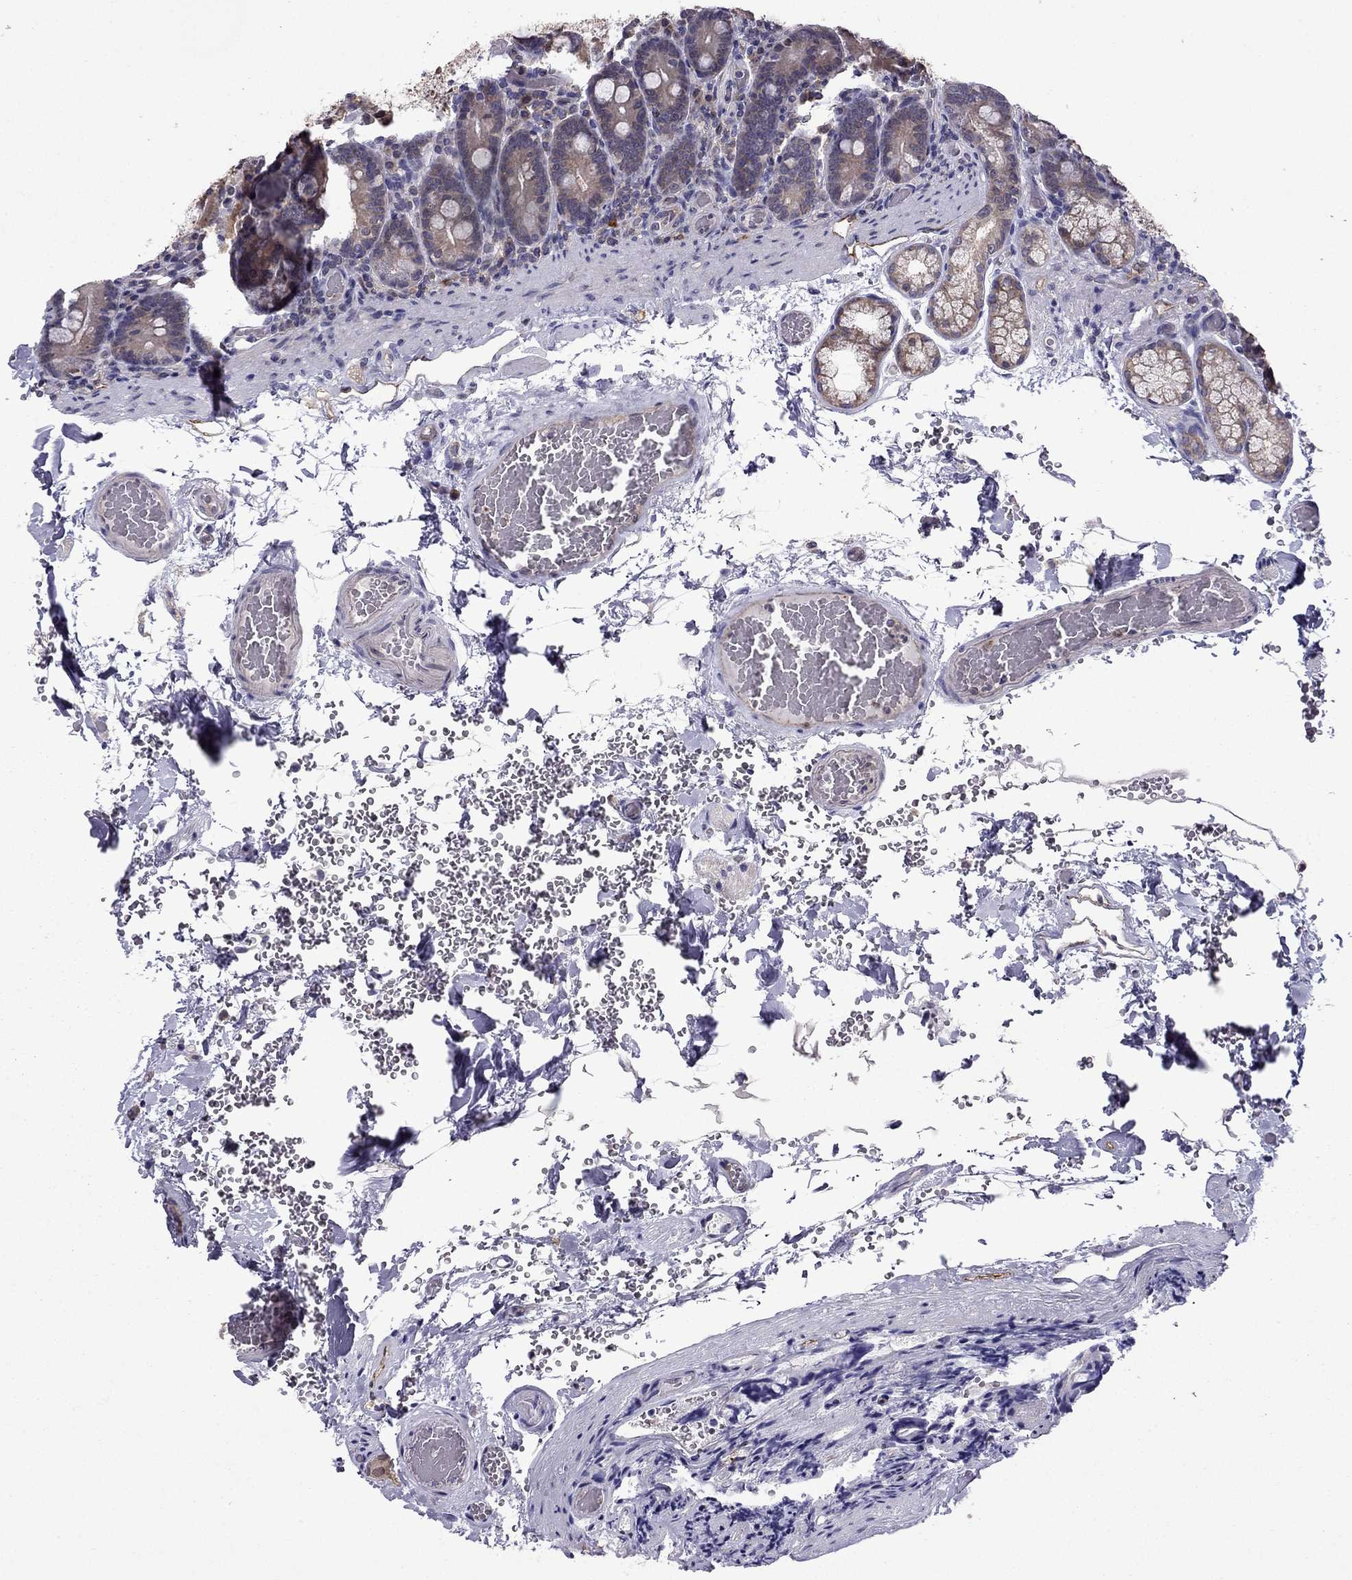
{"staining": {"intensity": "strong", "quantity": "25%-75%", "location": "cytoplasmic/membranous"}, "tissue": "duodenum", "cell_type": "Glandular cells", "image_type": "normal", "snomed": [{"axis": "morphology", "description": "Normal tissue, NOS"}, {"axis": "topography", "description": "Duodenum"}], "caption": "Immunohistochemistry (IHC) micrograph of benign duodenum: human duodenum stained using immunohistochemistry shows high levels of strong protein expression localized specifically in the cytoplasmic/membranous of glandular cells, appearing as a cytoplasmic/membranous brown color.", "gene": "CDK5", "patient": {"sex": "female", "age": 62}}